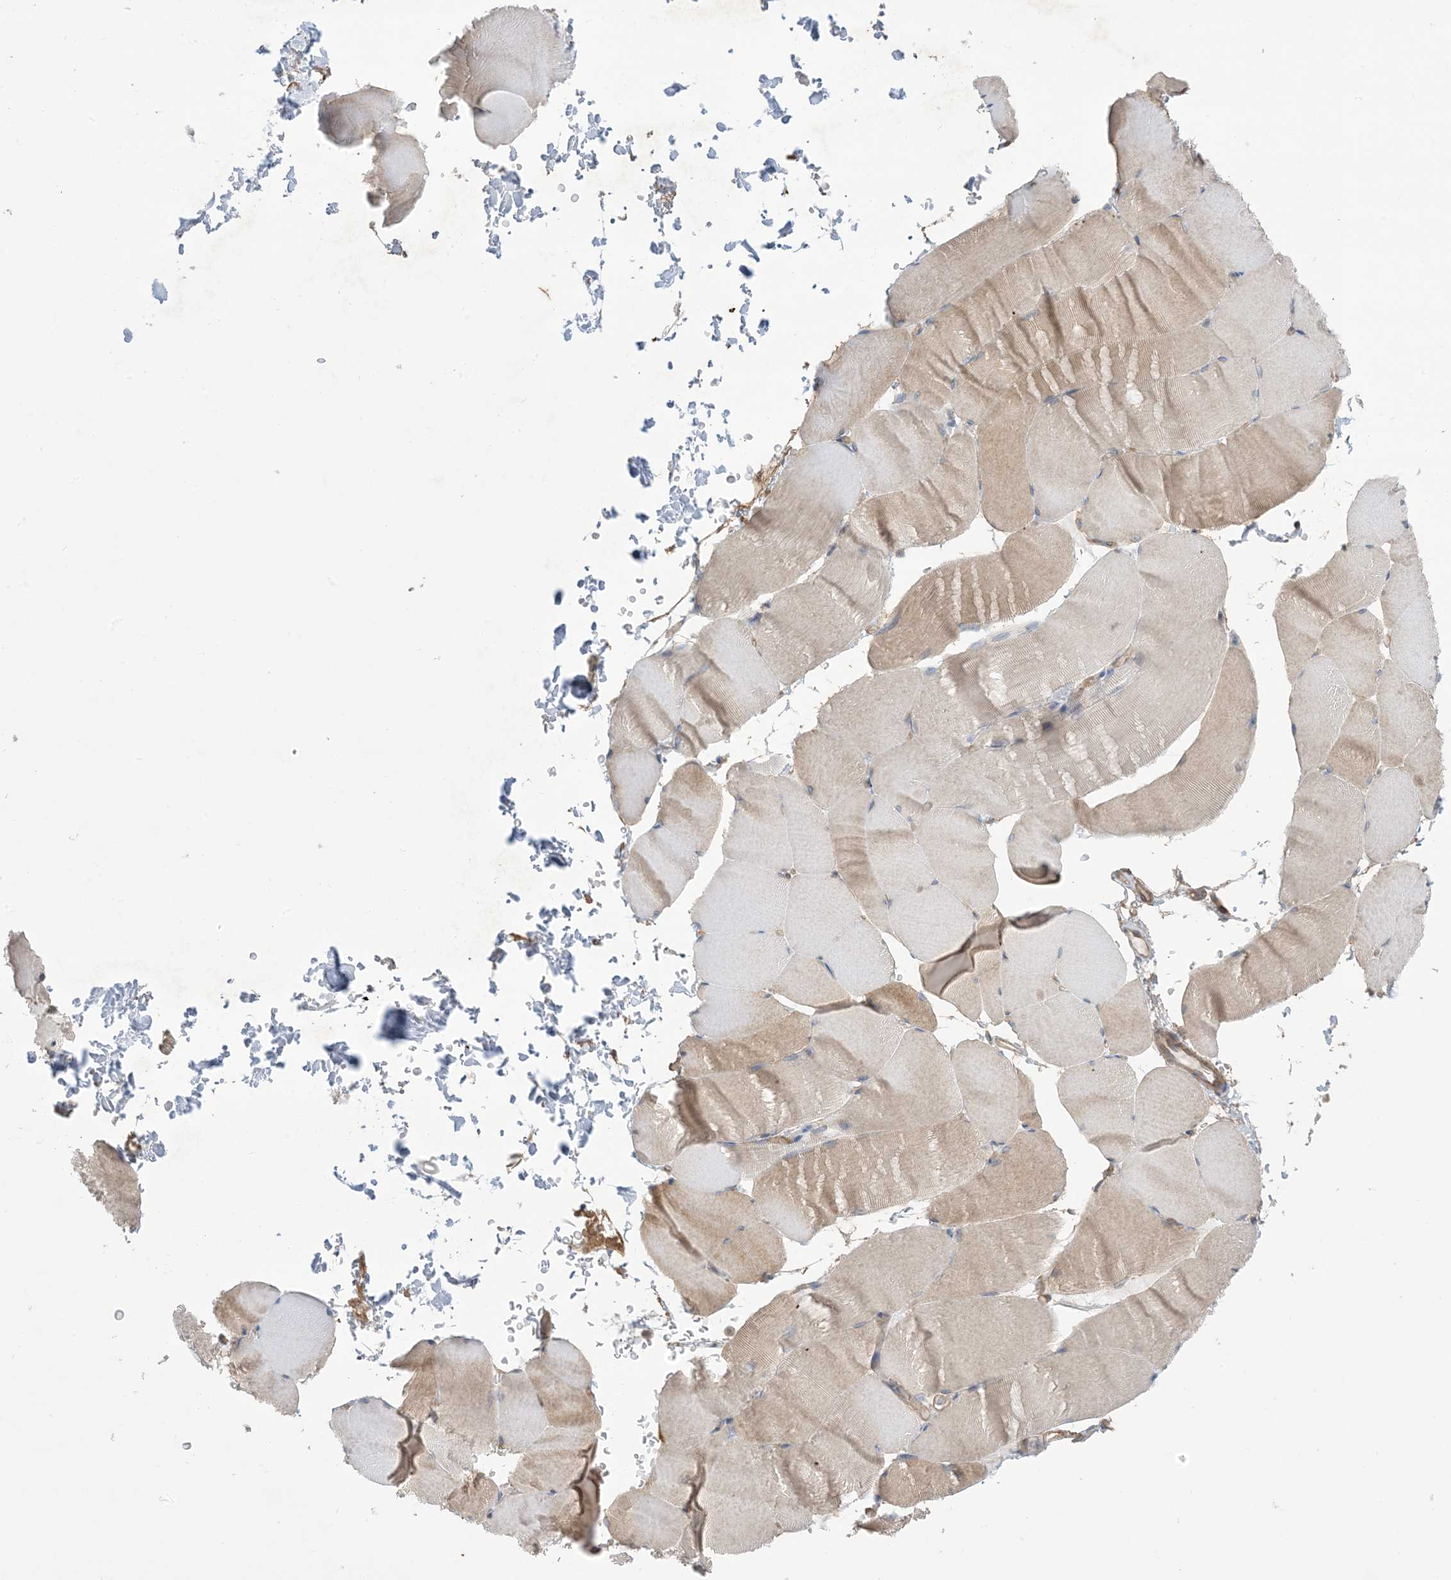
{"staining": {"intensity": "weak", "quantity": "<25%", "location": "cytoplasmic/membranous"}, "tissue": "skeletal muscle", "cell_type": "Myocytes", "image_type": "normal", "snomed": [{"axis": "morphology", "description": "Normal tissue, NOS"}, {"axis": "topography", "description": "Skeletal muscle"}, {"axis": "topography", "description": "Parathyroid gland"}], "caption": "This photomicrograph is of normal skeletal muscle stained with IHC to label a protein in brown with the nuclei are counter-stained blue. There is no staining in myocytes. Brightfield microscopy of immunohistochemistry stained with DAB (3,3'-diaminobenzidine) (brown) and hematoxylin (blue), captured at high magnification.", "gene": "CCNY", "patient": {"sex": "female", "age": 37}}